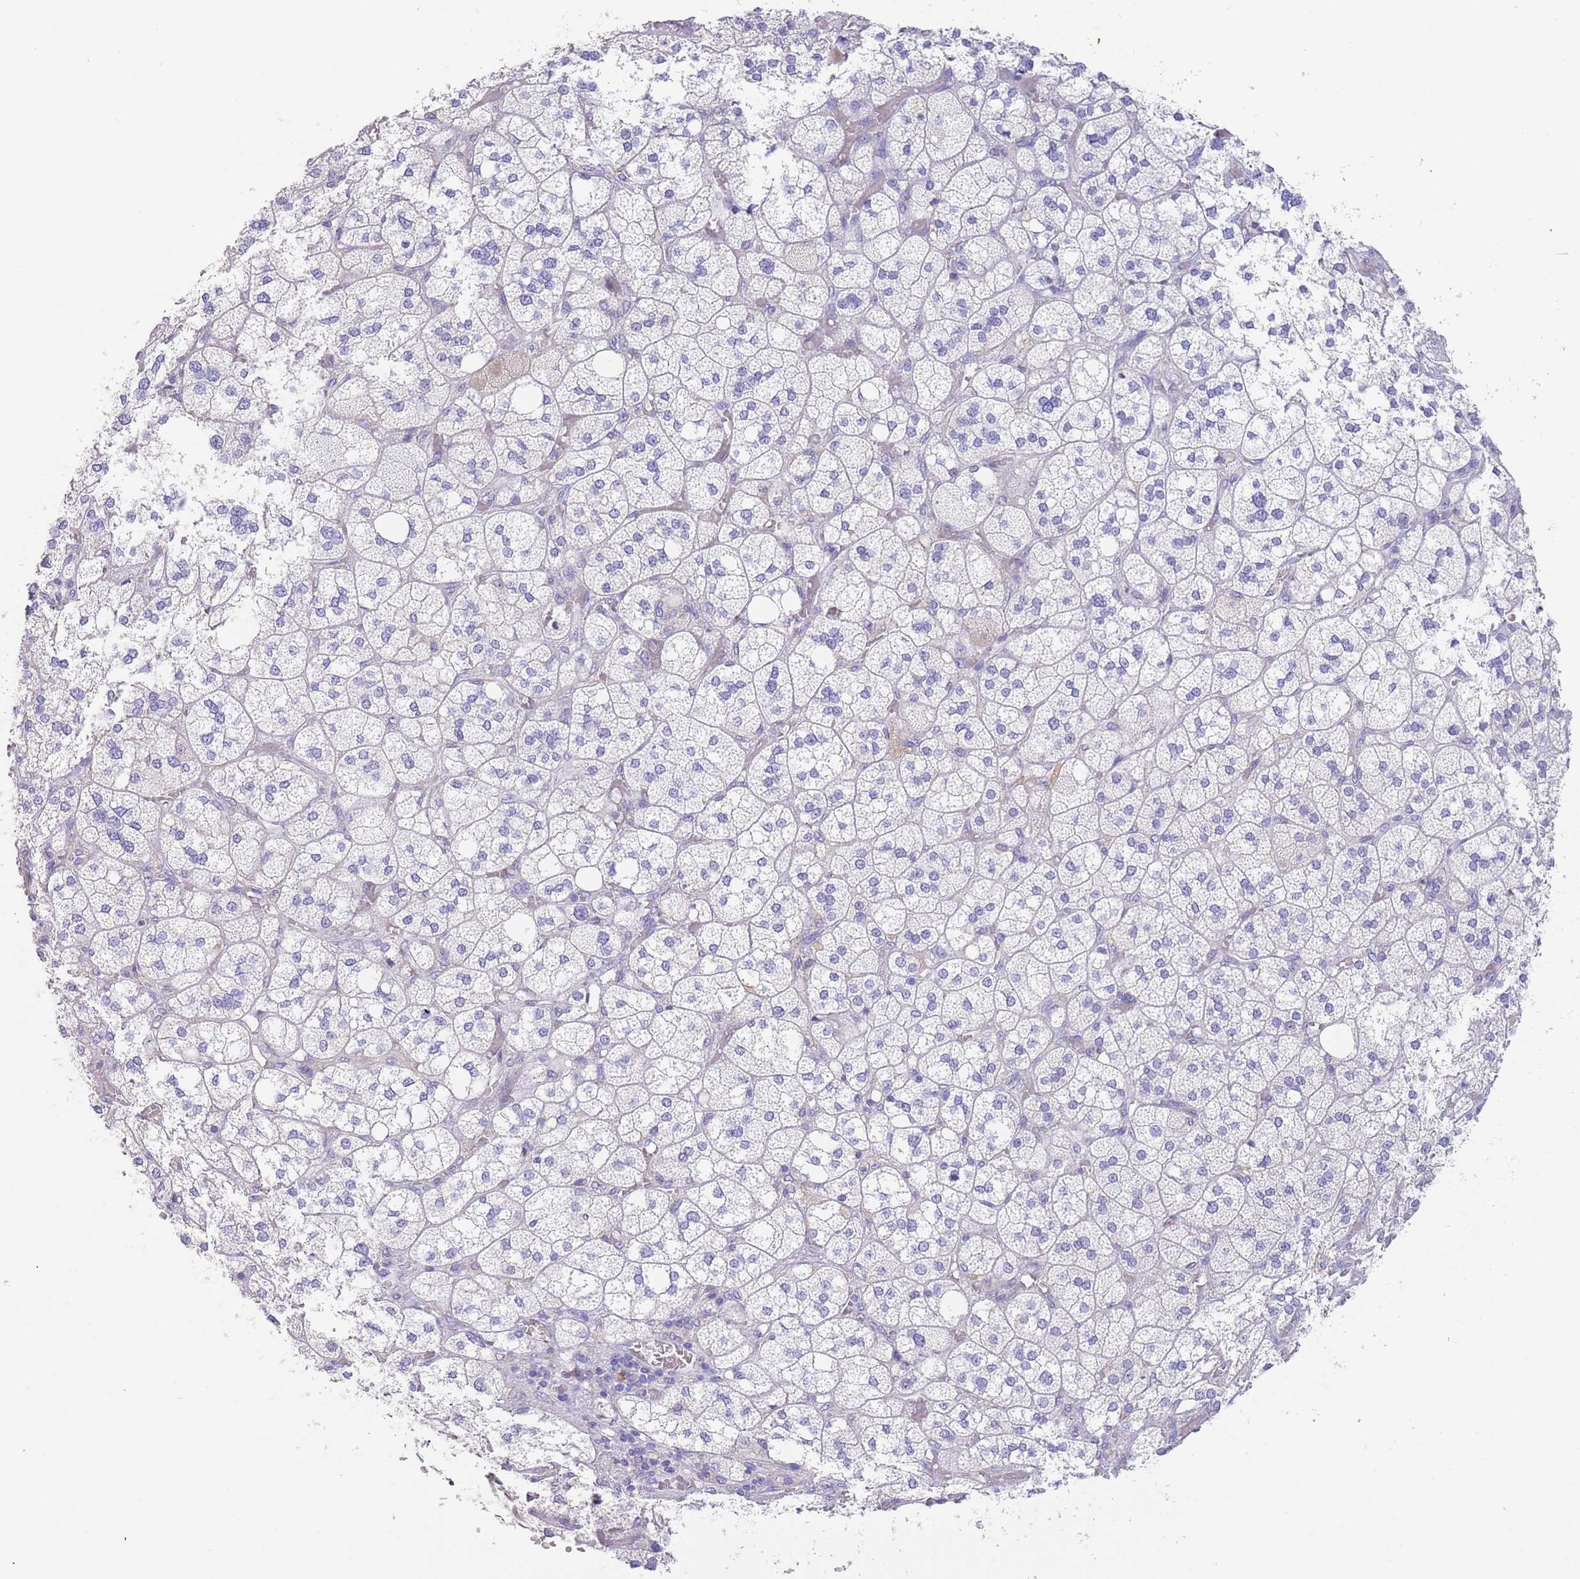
{"staining": {"intensity": "weak", "quantity": "<25%", "location": "cytoplasmic/membranous"}, "tissue": "adrenal gland", "cell_type": "Glandular cells", "image_type": "normal", "snomed": [{"axis": "morphology", "description": "Normal tissue, NOS"}, {"axis": "topography", "description": "Adrenal gland"}], "caption": "This histopathology image is of normal adrenal gland stained with IHC to label a protein in brown with the nuclei are counter-stained blue. There is no expression in glandular cells.", "gene": "CCDC149", "patient": {"sex": "male", "age": 61}}